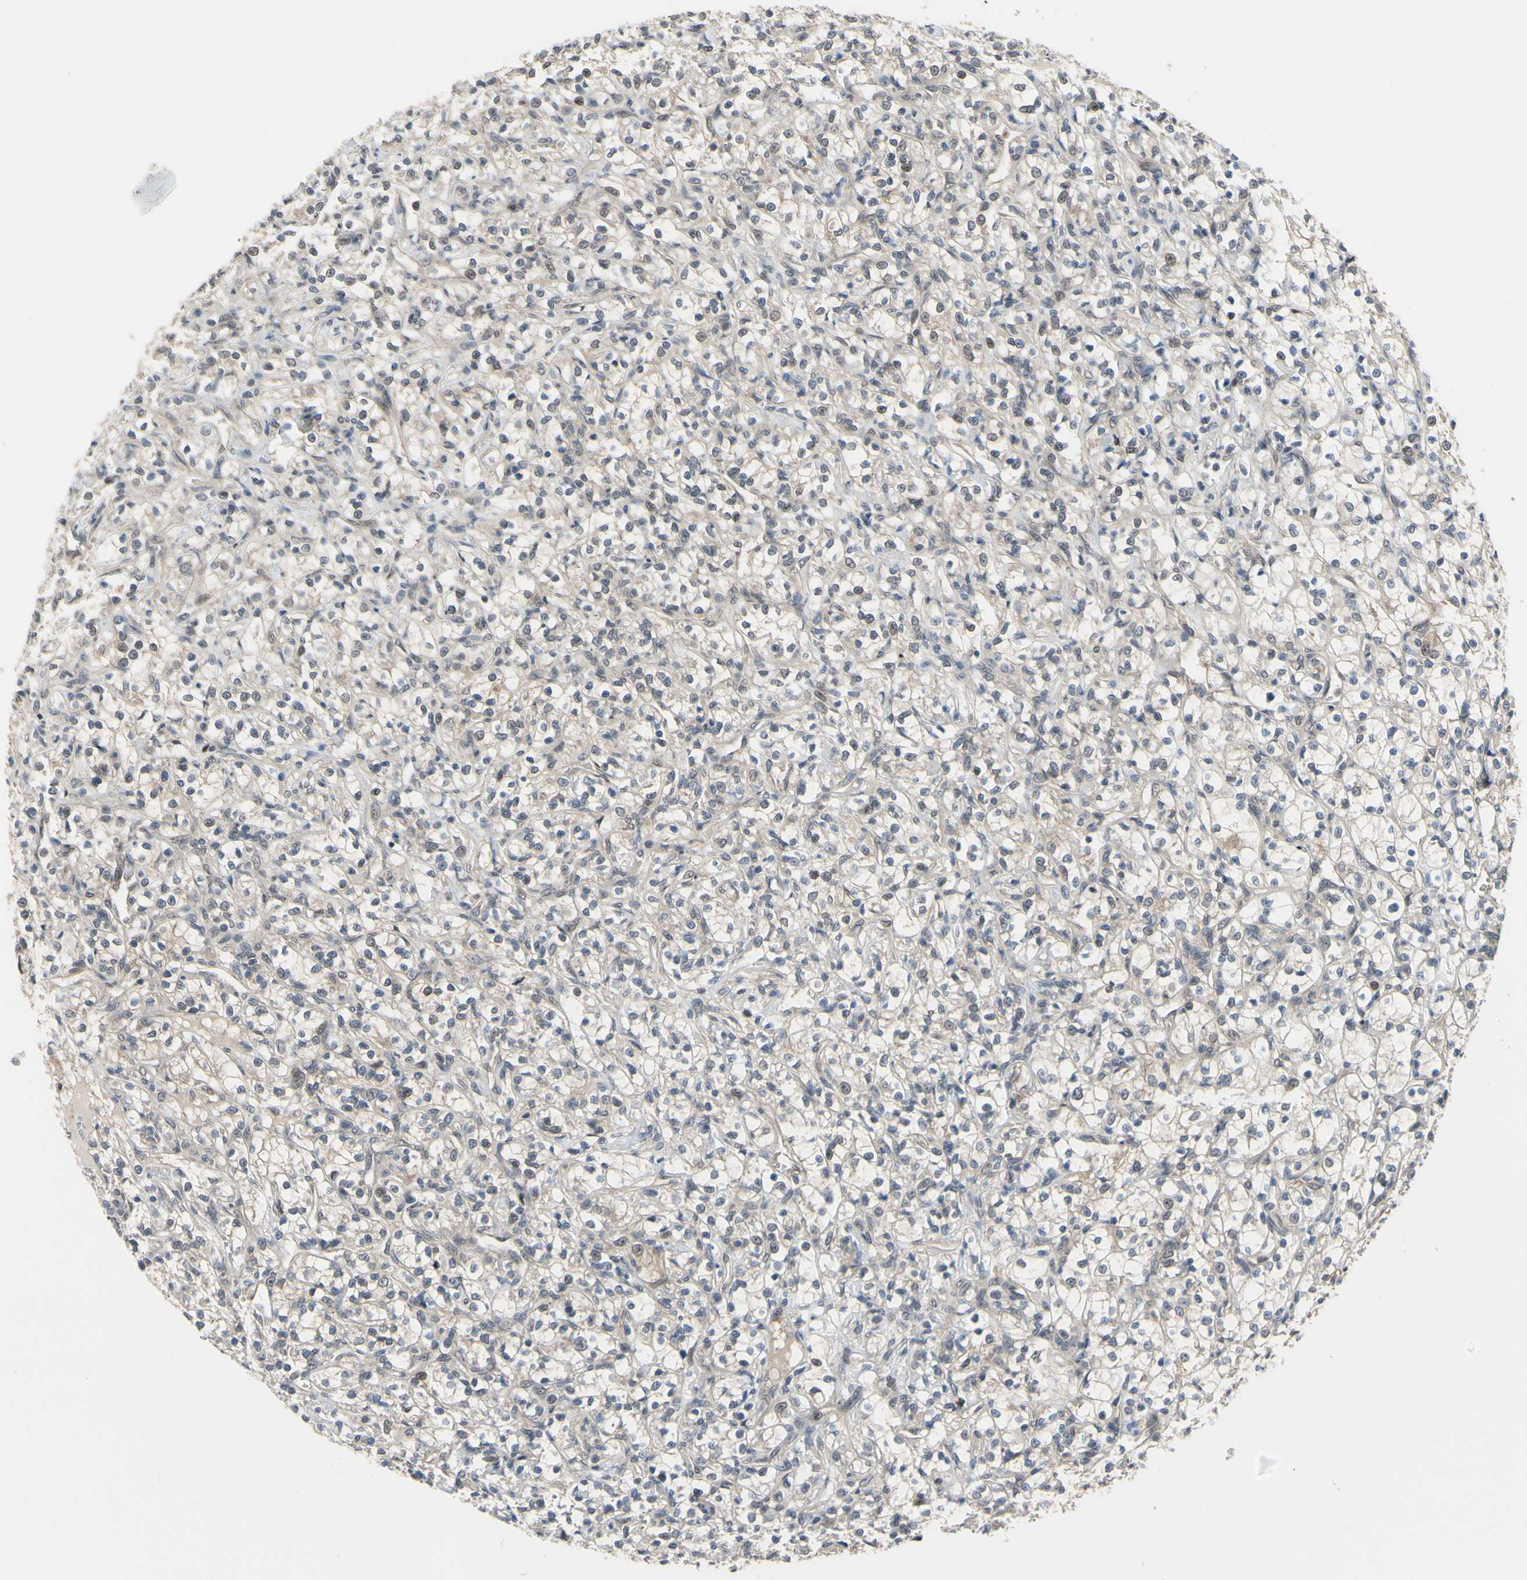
{"staining": {"intensity": "weak", "quantity": "<25%", "location": "nuclear"}, "tissue": "renal cancer", "cell_type": "Tumor cells", "image_type": "cancer", "snomed": [{"axis": "morphology", "description": "Adenocarcinoma, NOS"}, {"axis": "topography", "description": "Kidney"}], "caption": "This is an immunohistochemistry image of human renal cancer (adenocarcinoma). There is no expression in tumor cells.", "gene": "HSPA4", "patient": {"sex": "female", "age": 69}}